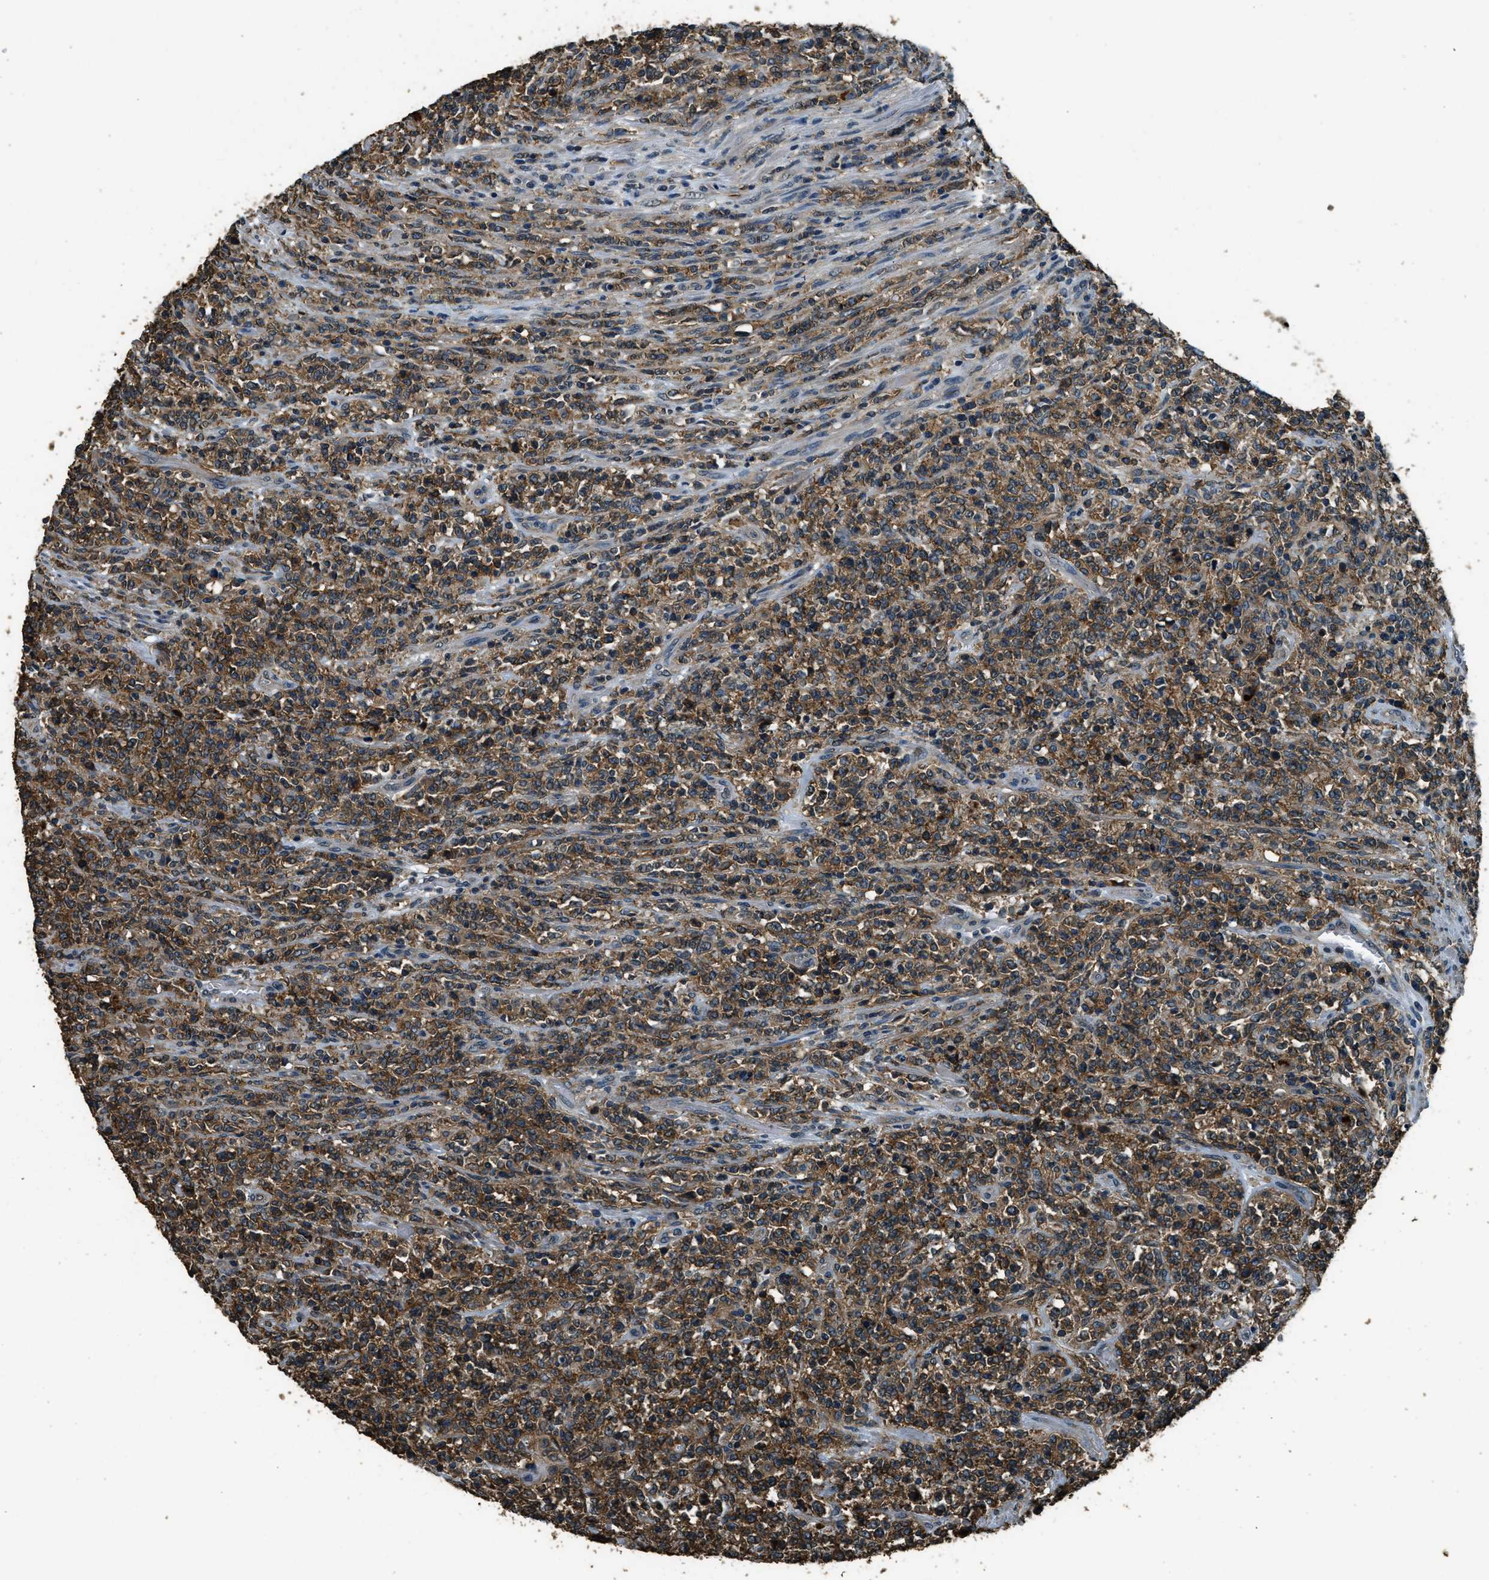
{"staining": {"intensity": "moderate", "quantity": ">75%", "location": "cytoplasmic/membranous"}, "tissue": "lymphoma", "cell_type": "Tumor cells", "image_type": "cancer", "snomed": [{"axis": "morphology", "description": "Malignant lymphoma, non-Hodgkin's type, High grade"}, {"axis": "topography", "description": "Soft tissue"}], "caption": "The micrograph displays a brown stain indicating the presence of a protein in the cytoplasmic/membranous of tumor cells in malignant lymphoma, non-Hodgkin's type (high-grade).", "gene": "SALL3", "patient": {"sex": "male", "age": 18}}